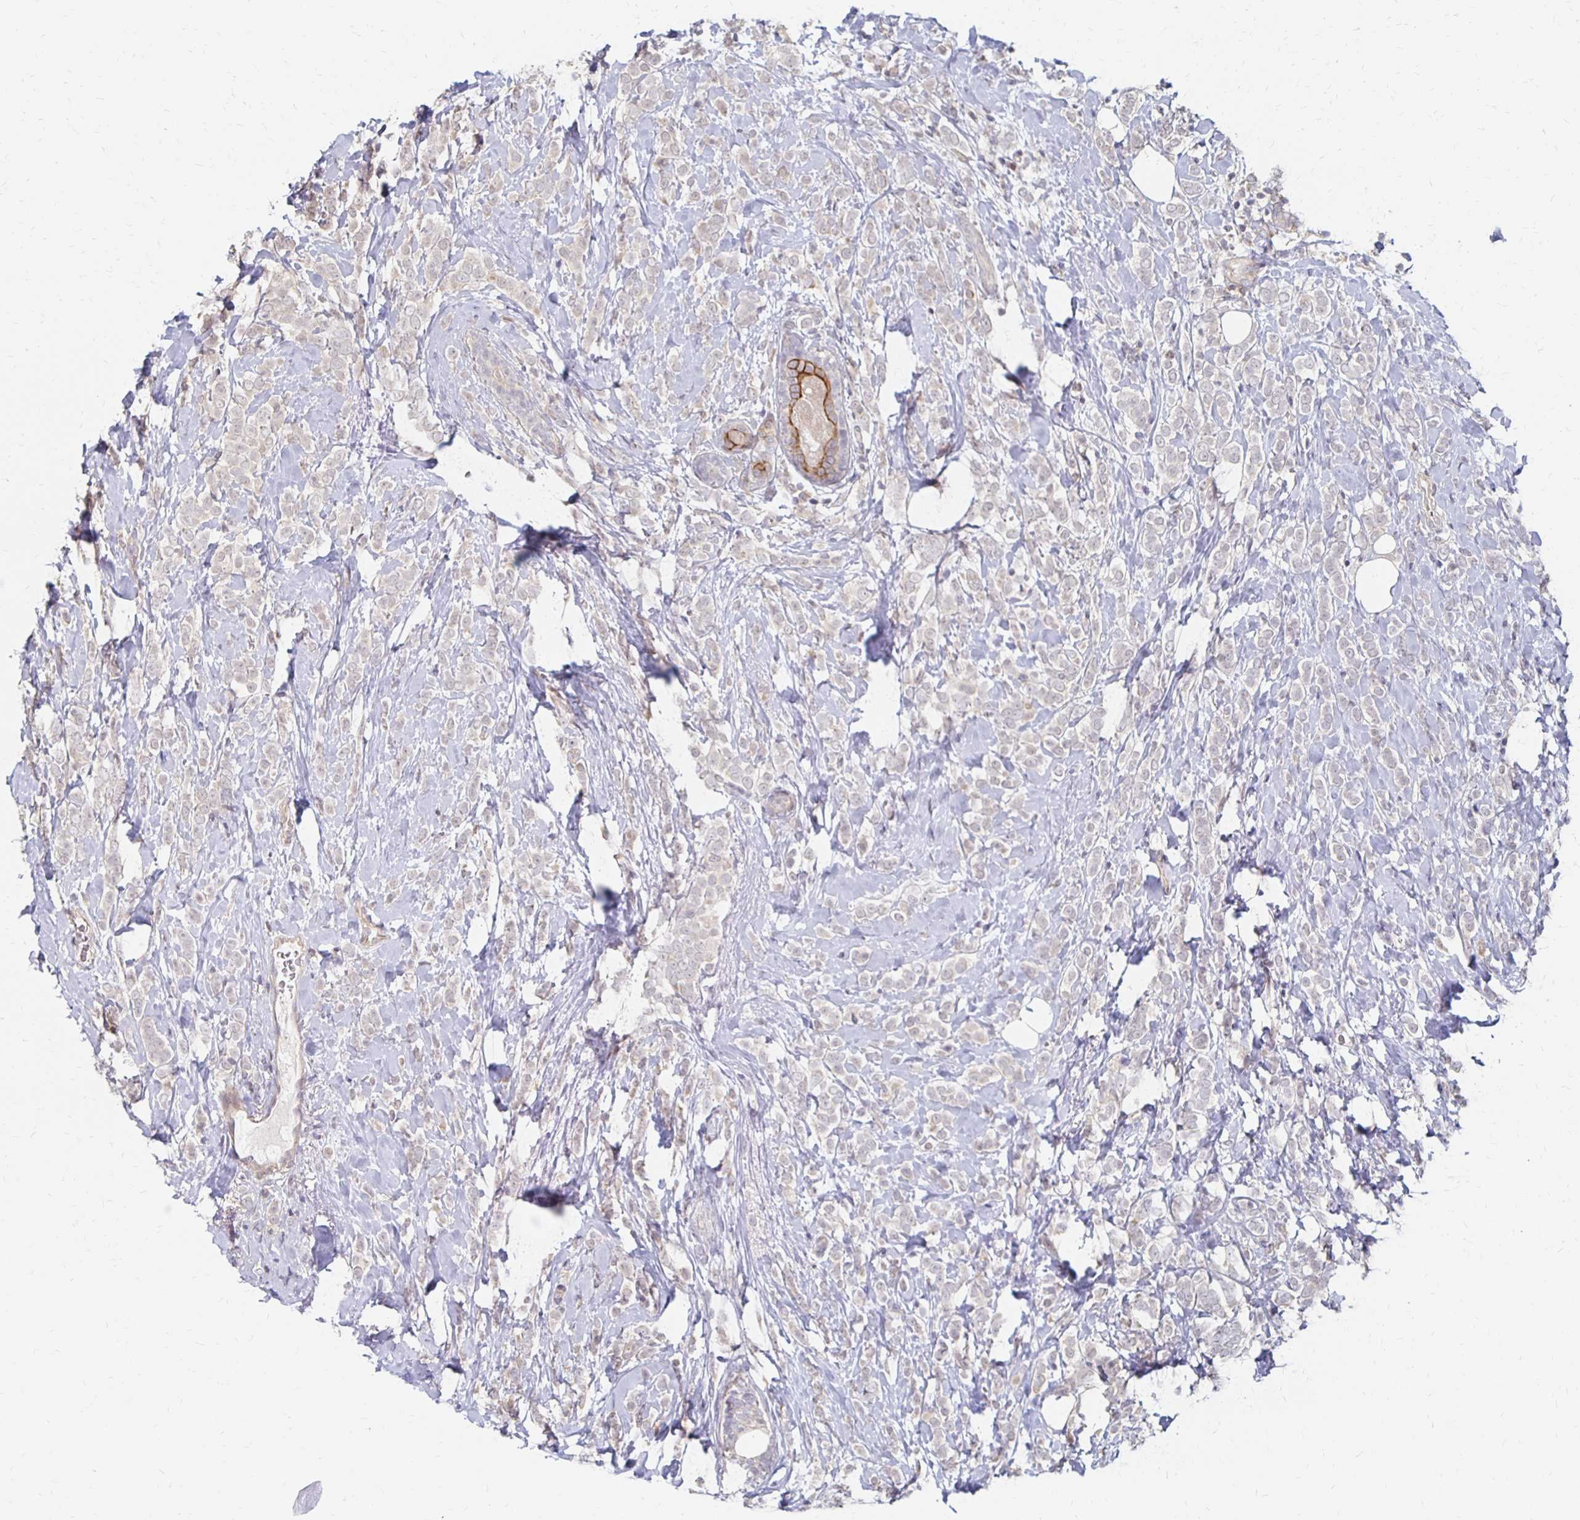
{"staining": {"intensity": "negative", "quantity": "none", "location": "none"}, "tissue": "breast cancer", "cell_type": "Tumor cells", "image_type": "cancer", "snomed": [{"axis": "morphology", "description": "Lobular carcinoma"}, {"axis": "topography", "description": "Breast"}], "caption": "High power microscopy histopathology image of an IHC photomicrograph of breast lobular carcinoma, revealing no significant expression in tumor cells.", "gene": "PRKCB", "patient": {"sex": "female", "age": 49}}